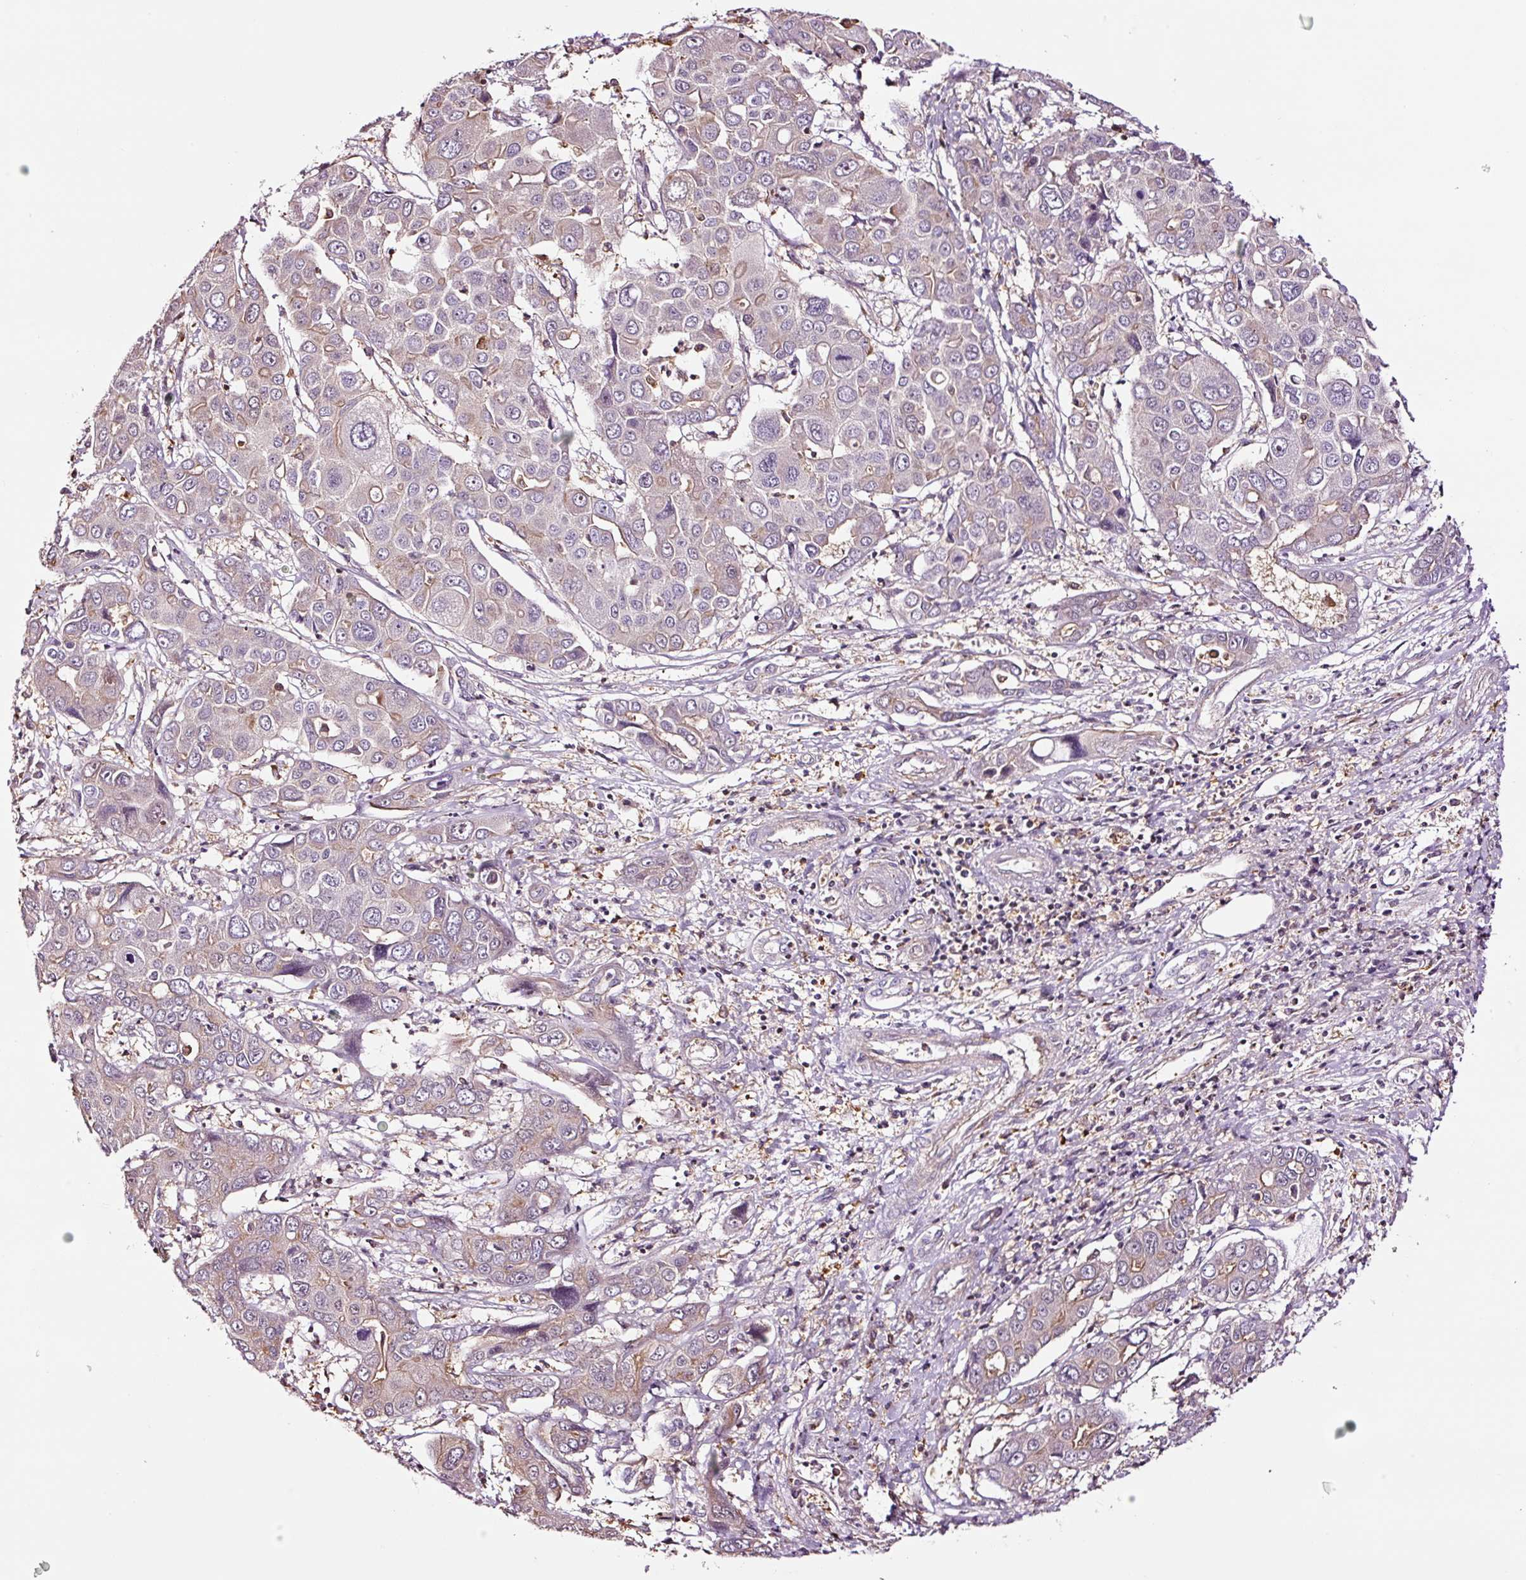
{"staining": {"intensity": "weak", "quantity": "<25%", "location": "cytoplasmic/membranous"}, "tissue": "liver cancer", "cell_type": "Tumor cells", "image_type": "cancer", "snomed": [{"axis": "morphology", "description": "Cholangiocarcinoma"}, {"axis": "topography", "description": "Liver"}], "caption": "Immunohistochemistry (IHC) of cholangiocarcinoma (liver) reveals no staining in tumor cells.", "gene": "METAP1", "patient": {"sex": "male", "age": 67}}